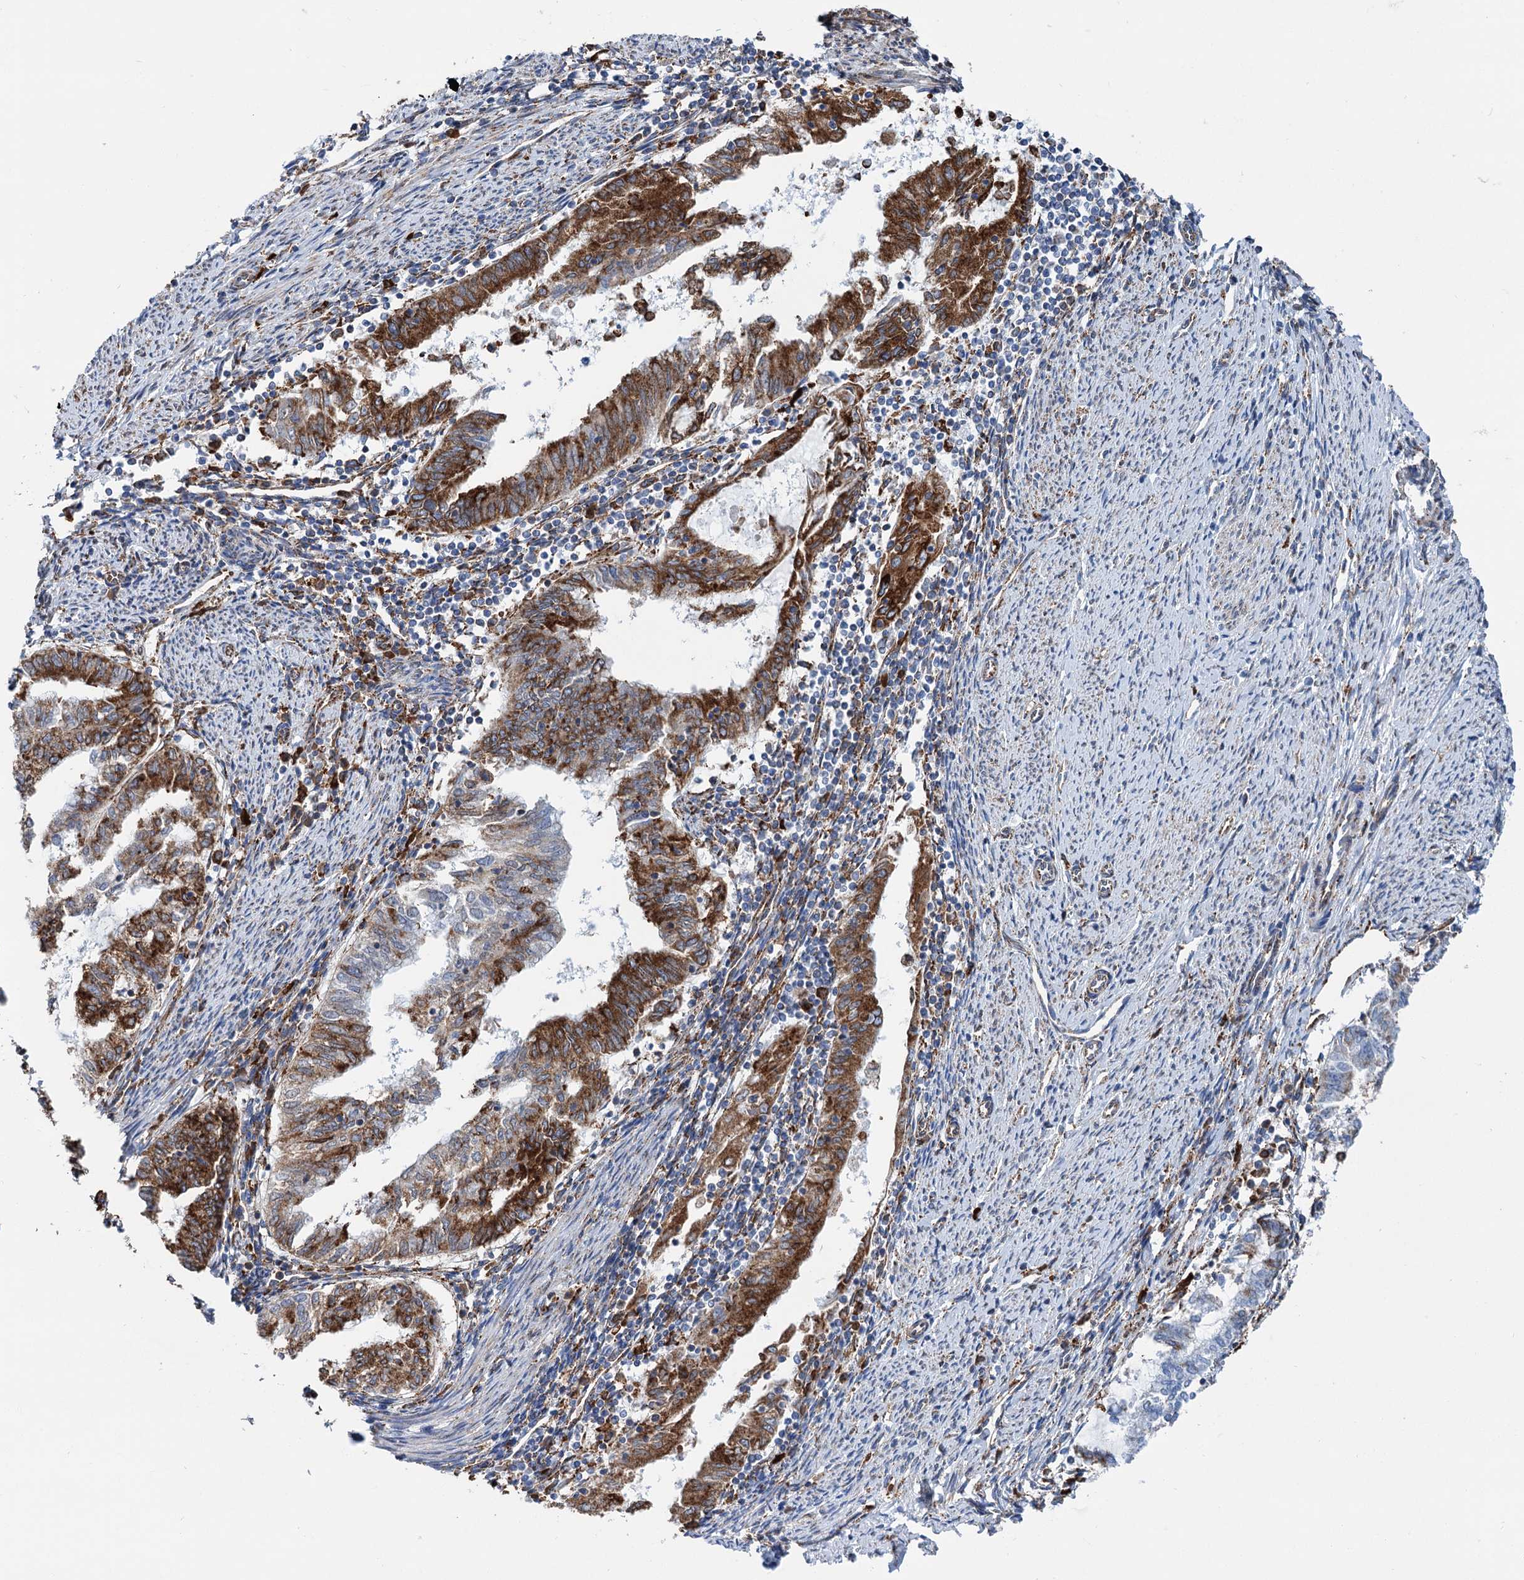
{"staining": {"intensity": "strong", "quantity": "25%-75%", "location": "cytoplasmic/membranous"}, "tissue": "endometrial cancer", "cell_type": "Tumor cells", "image_type": "cancer", "snomed": [{"axis": "morphology", "description": "Adenocarcinoma, NOS"}, {"axis": "topography", "description": "Endometrium"}], "caption": "Brown immunohistochemical staining in endometrial adenocarcinoma exhibits strong cytoplasmic/membranous positivity in about 25%-75% of tumor cells.", "gene": "SHE", "patient": {"sex": "female", "age": 79}}